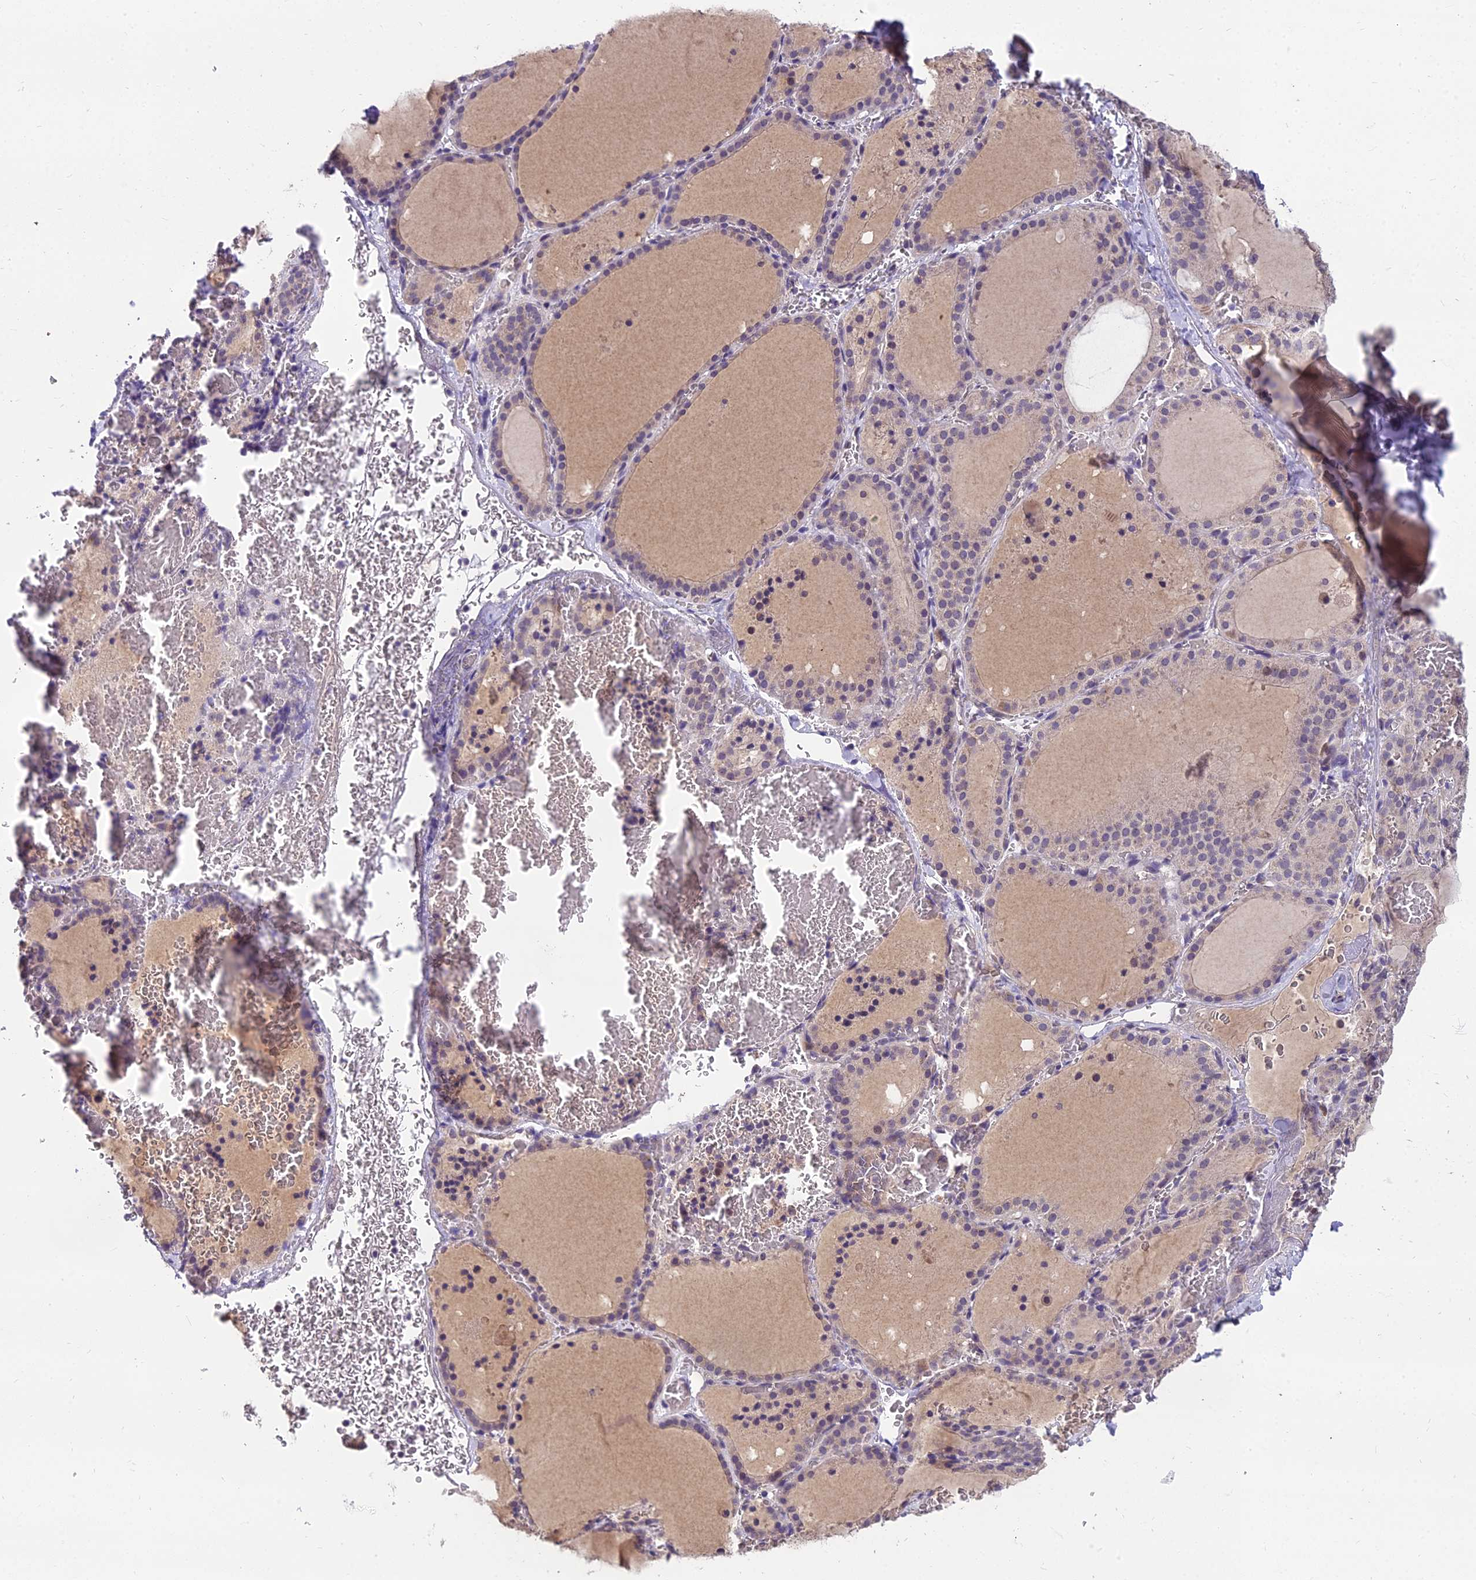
{"staining": {"intensity": "weak", "quantity": "25%-75%", "location": "cytoplasmic/membranous"}, "tissue": "thyroid gland", "cell_type": "Glandular cells", "image_type": "normal", "snomed": [{"axis": "morphology", "description": "Normal tissue, NOS"}, {"axis": "topography", "description": "Thyroid gland"}], "caption": "Immunohistochemical staining of unremarkable thyroid gland reveals 25%-75% levels of weak cytoplasmic/membranous protein expression in about 25%-75% of glandular cells. (Stains: DAB in brown, nuclei in blue, Microscopy: brightfield microscopy at high magnification).", "gene": "ZNF333", "patient": {"sex": "female", "age": 39}}